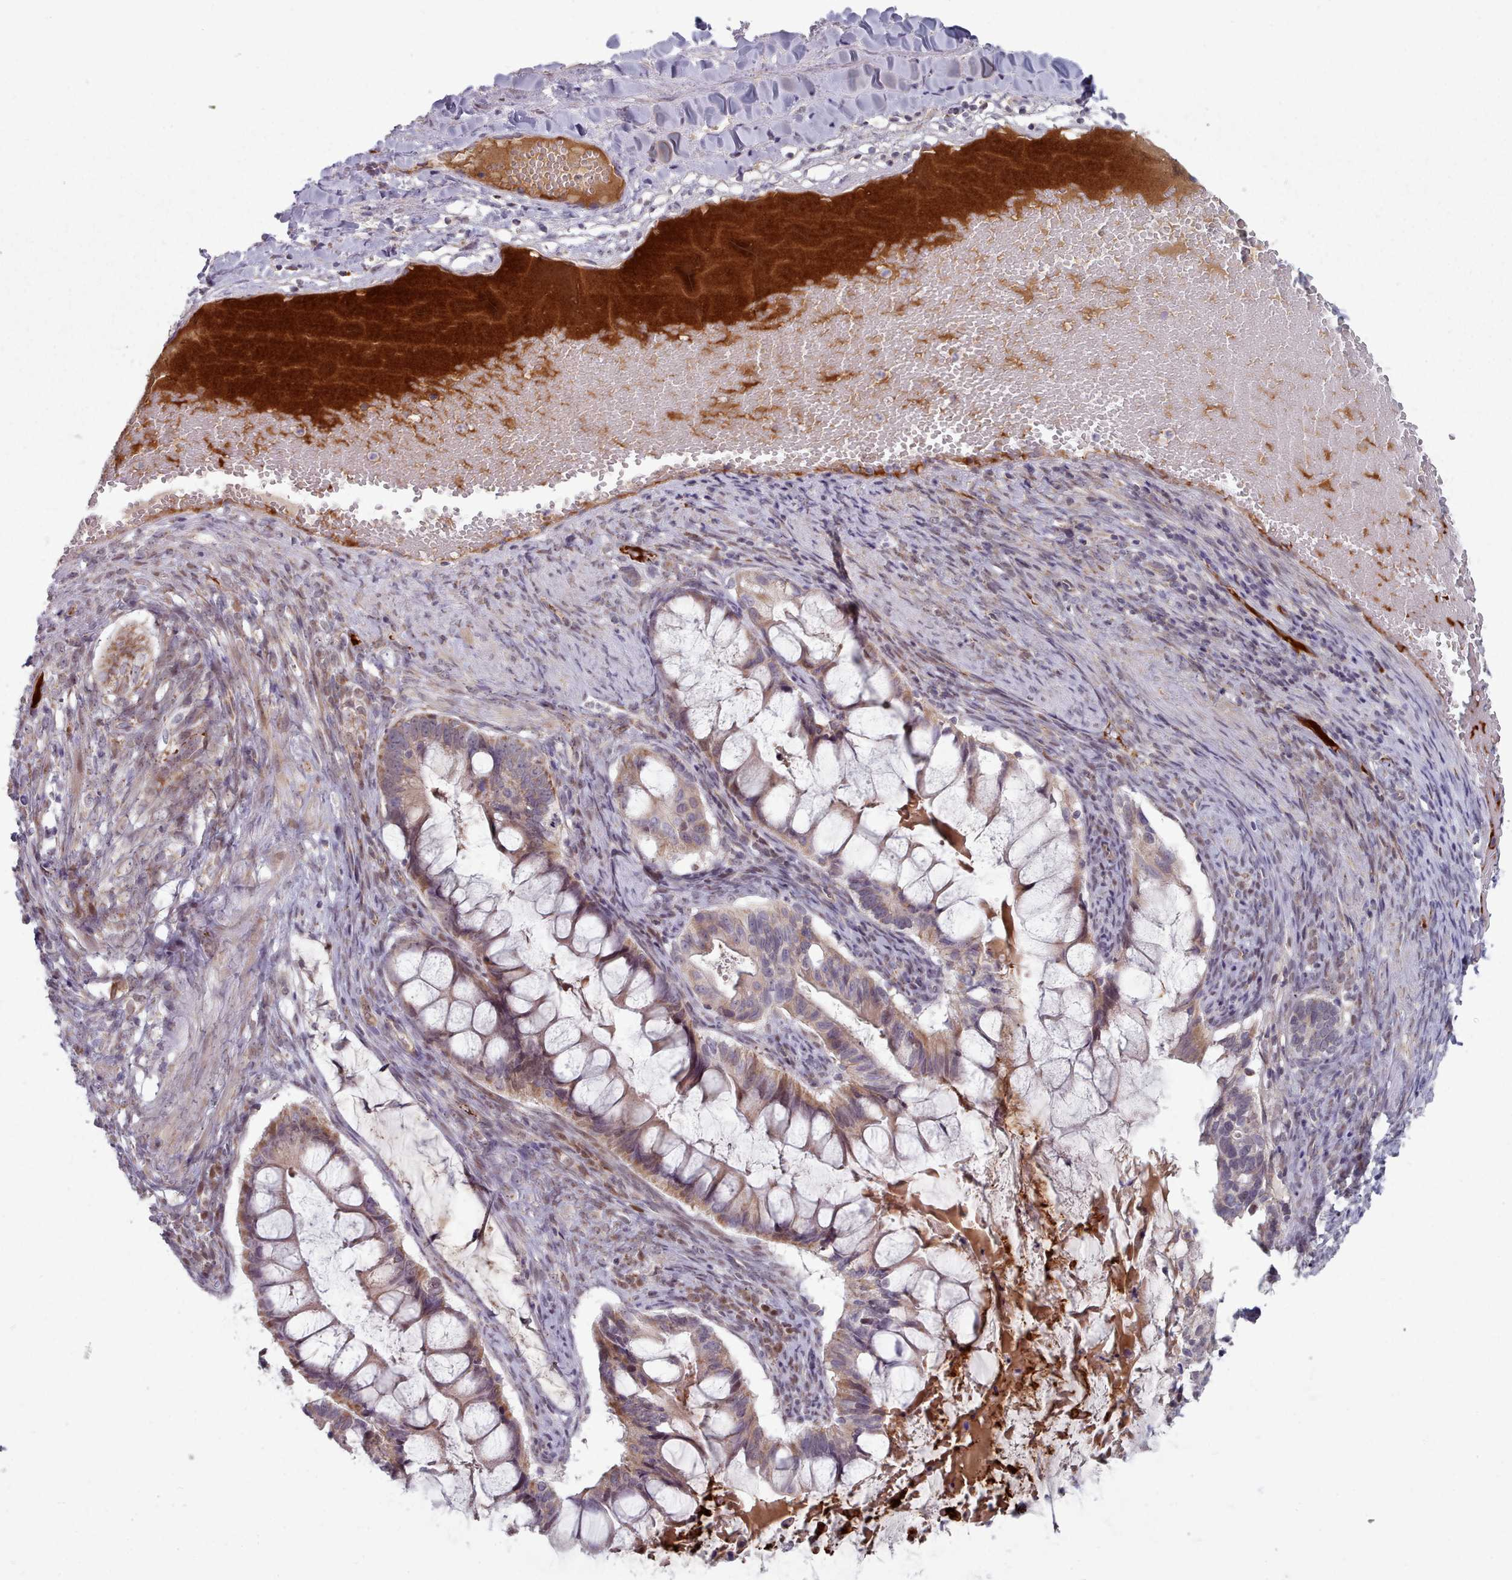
{"staining": {"intensity": "weak", "quantity": "25%-75%", "location": "cytoplasmic/membranous"}, "tissue": "ovarian cancer", "cell_type": "Tumor cells", "image_type": "cancer", "snomed": [{"axis": "morphology", "description": "Cystadenocarcinoma, mucinous, NOS"}, {"axis": "topography", "description": "Ovary"}], "caption": "Protein expression analysis of human ovarian mucinous cystadenocarcinoma reveals weak cytoplasmic/membranous expression in about 25%-75% of tumor cells.", "gene": "TRARG1", "patient": {"sex": "female", "age": 61}}